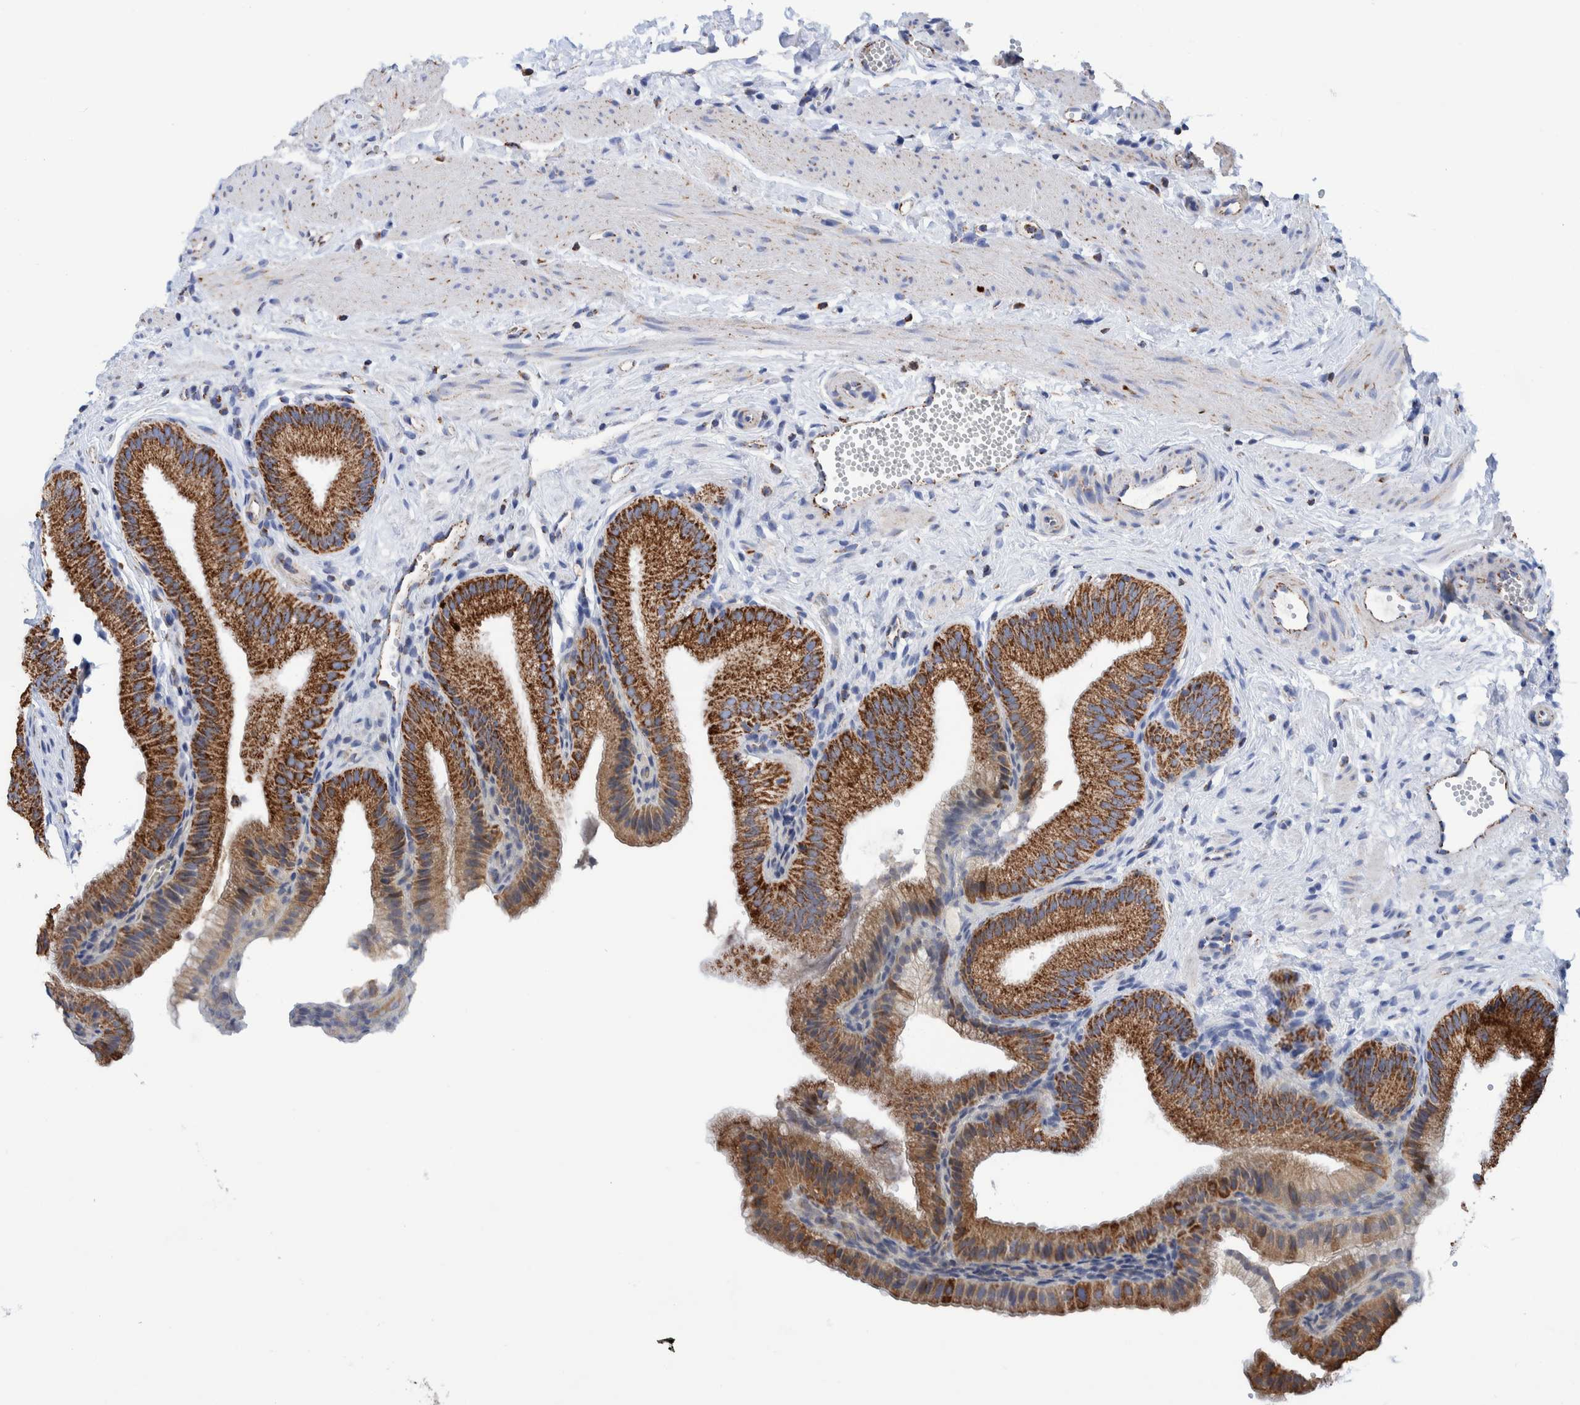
{"staining": {"intensity": "strong", "quantity": ">75%", "location": "cytoplasmic/membranous"}, "tissue": "gallbladder", "cell_type": "Glandular cells", "image_type": "normal", "snomed": [{"axis": "morphology", "description": "Normal tissue, NOS"}, {"axis": "topography", "description": "Gallbladder"}], "caption": "Immunohistochemistry (IHC) of benign gallbladder exhibits high levels of strong cytoplasmic/membranous positivity in about >75% of glandular cells.", "gene": "DECR1", "patient": {"sex": "male", "age": 38}}